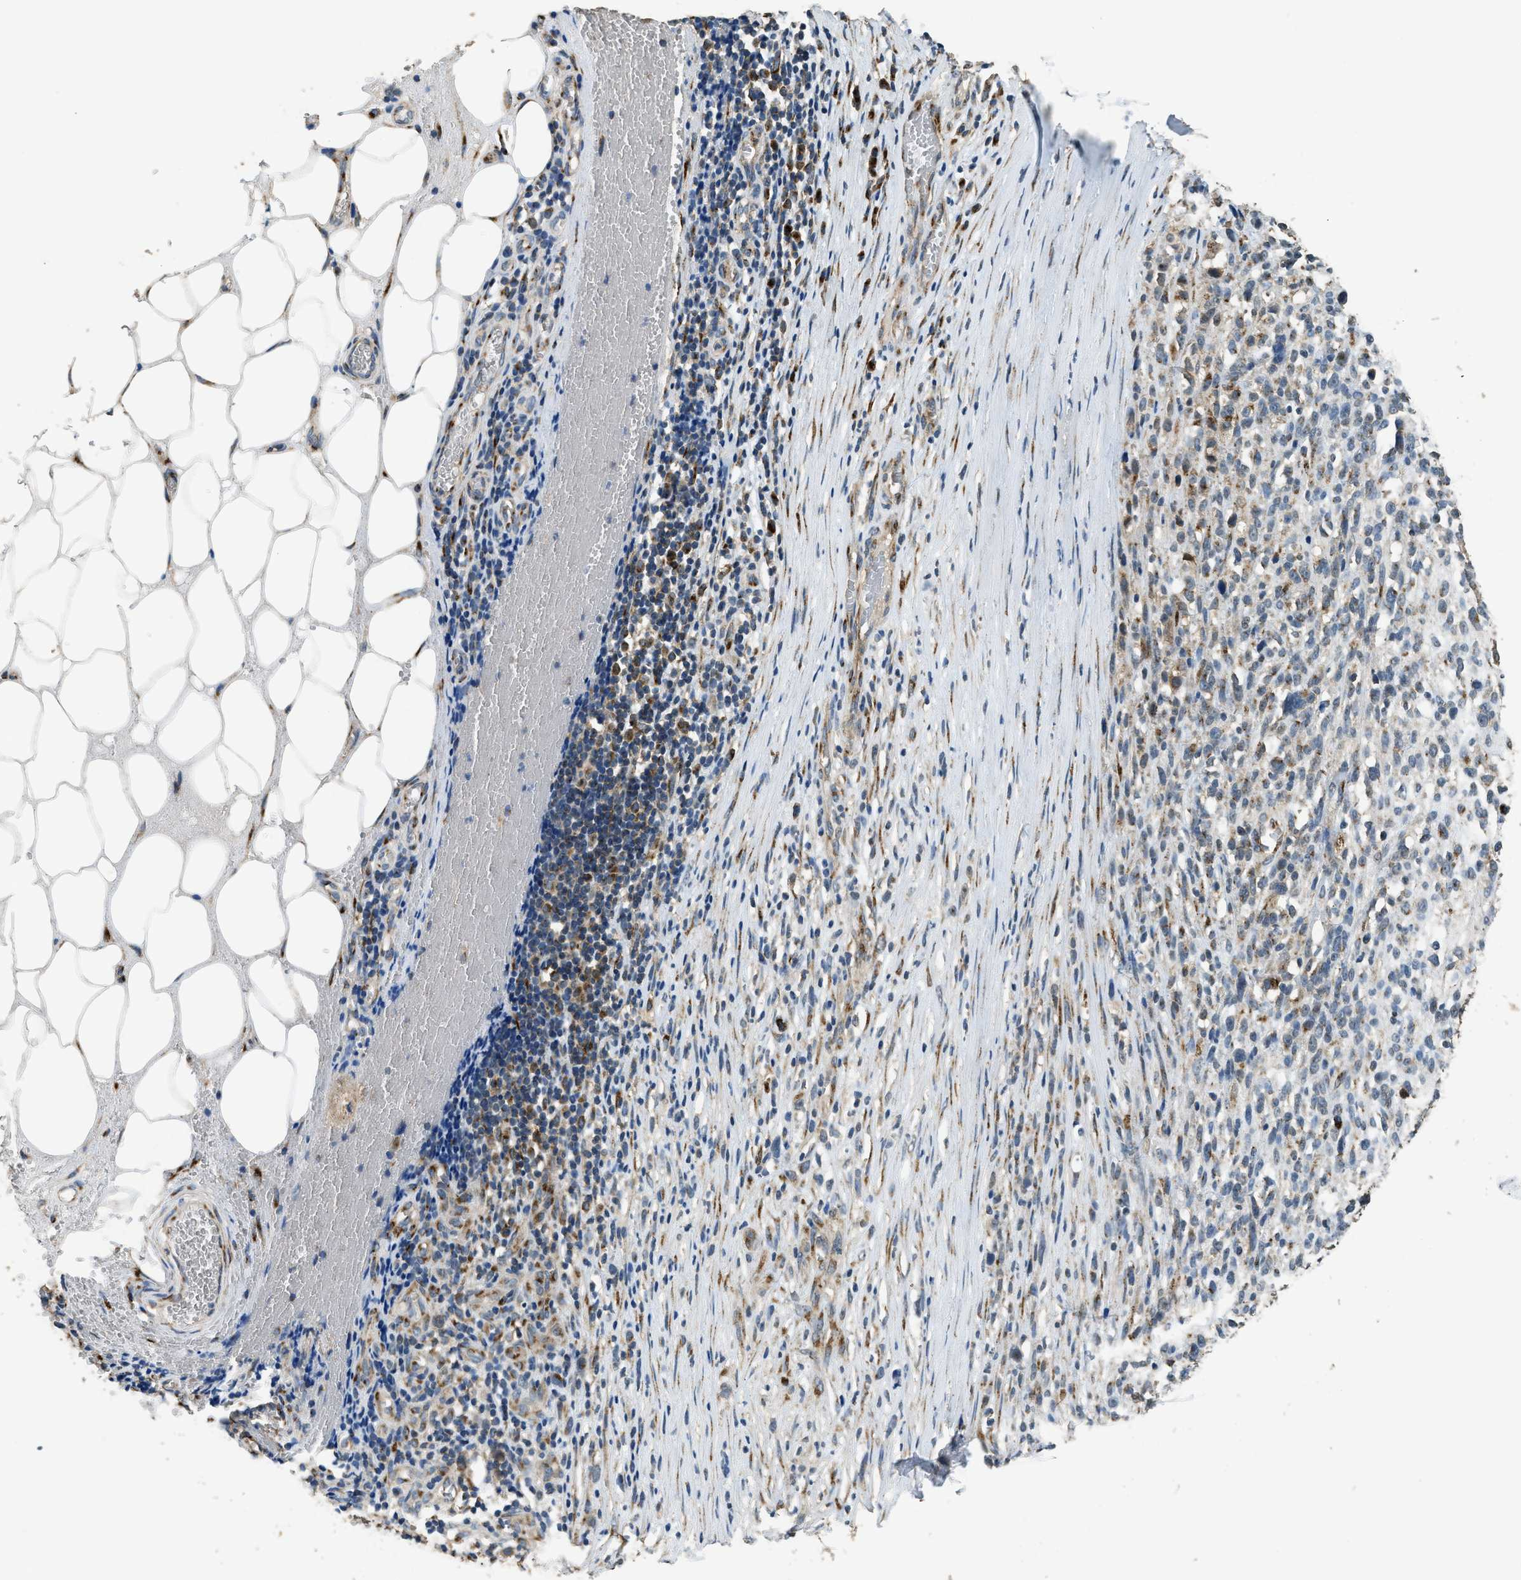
{"staining": {"intensity": "moderate", "quantity": "<25%", "location": "cytoplasmic/membranous"}, "tissue": "melanoma", "cell_type": "Tumor cells", "image_type": "cancer", "snomed": [{"axis": "morphology", "description": "Malignant melanoma, NOS"}, {"axis": "topography", "description": "Skin"}], "caption": "Melanoma was stained to show a protein in brown. There is low levels of moderate cytoplasmic/membranous expression in about <25% of tumor cells.", "gene": "IPO7", "patient": {"sex": "female", "age": 55}}